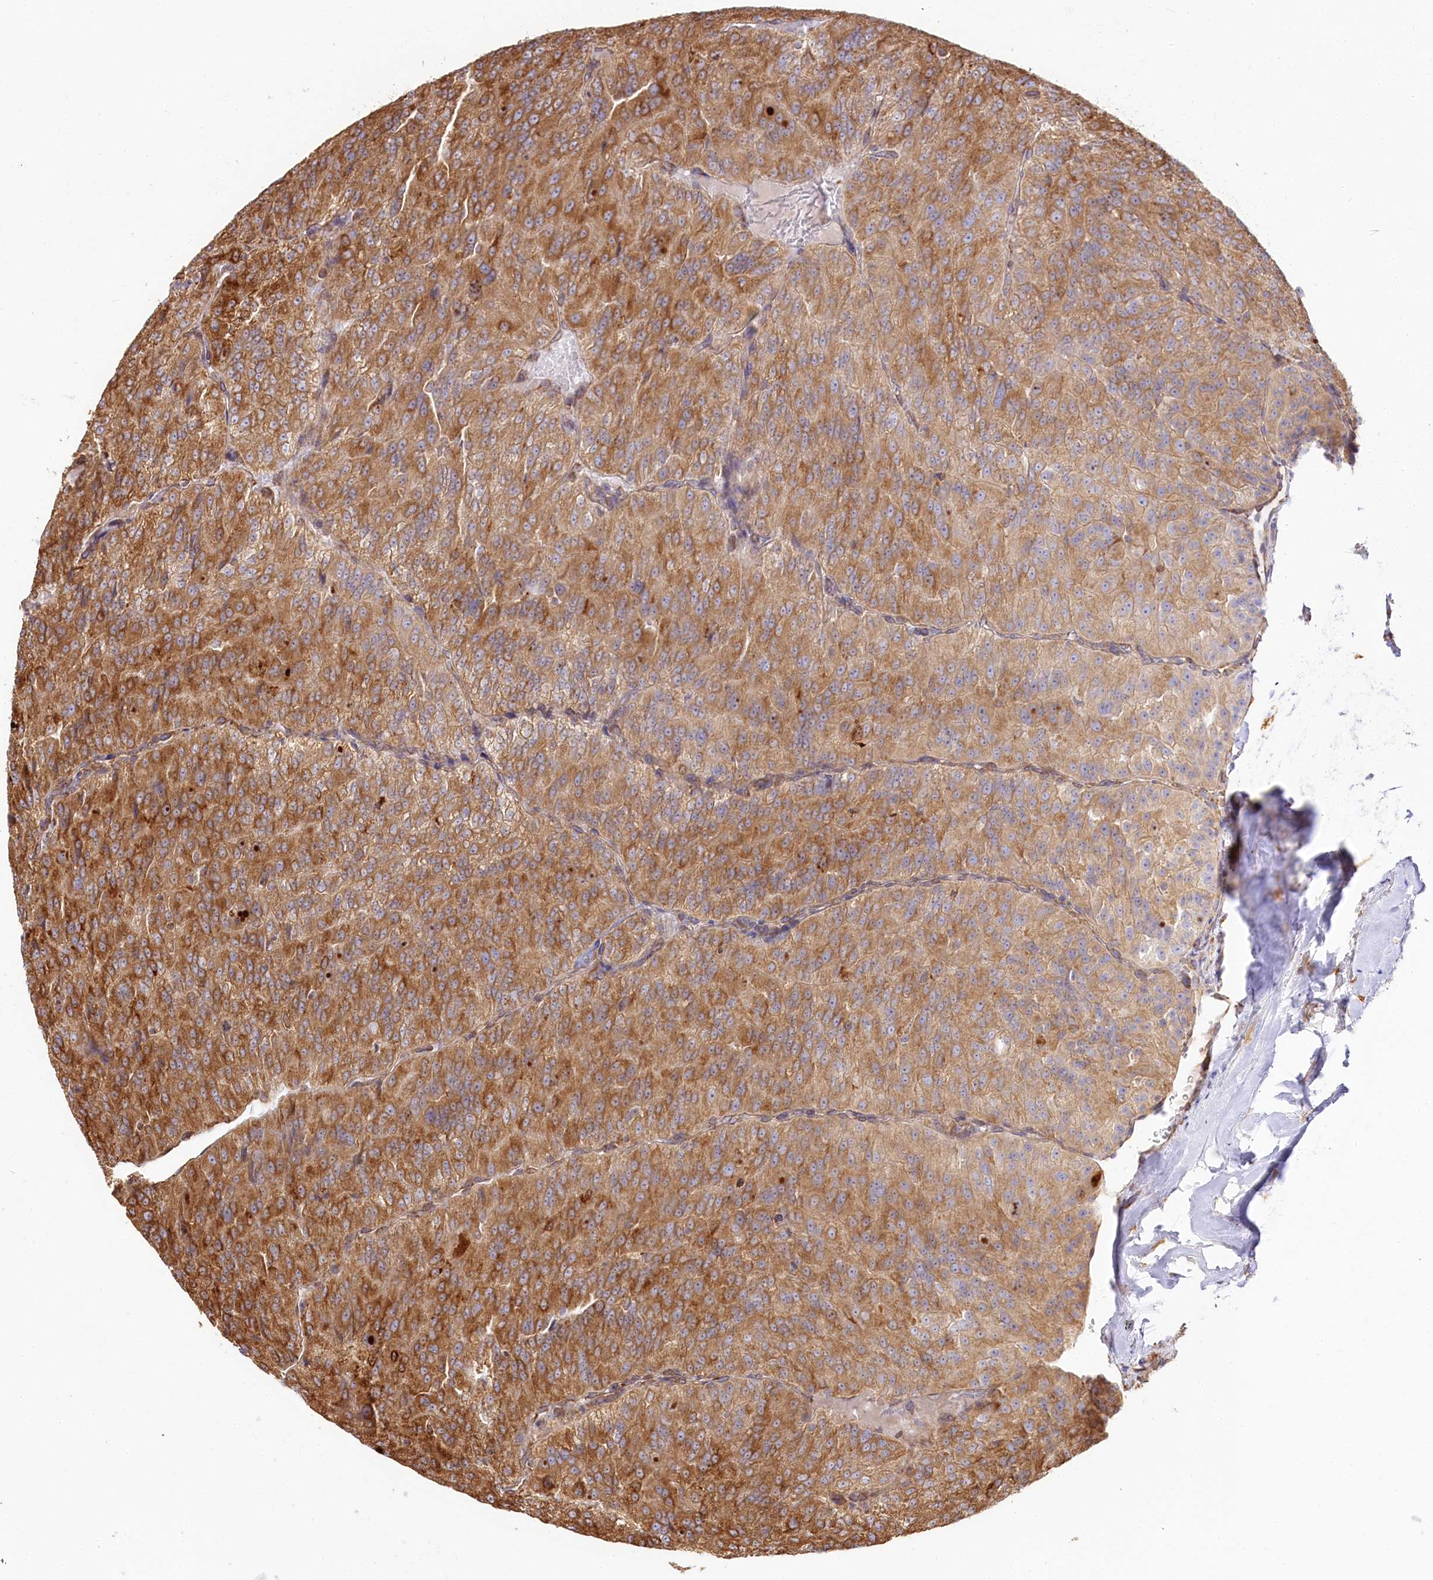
{"staining": {"intensity": "strong", "quantity": ">75%", "location": "cytoplasmic/membranous"}, "tissue": "renal cancer", "cell_type": "Tumor cells", "image_type": "cancer", "snomed": [{"axis": "morphology", "description": "Adenocarcinoma, NOS"}, {"axis": "topography", "description": "Kidney"}], "caption": "A photomicrograph of renal cancer stained for a protein reveals strong cytoplasmic/membranous brown staining in tumor cells.", "gene": "CNPY2", "patient": {"sex": "female", "age": 63}}